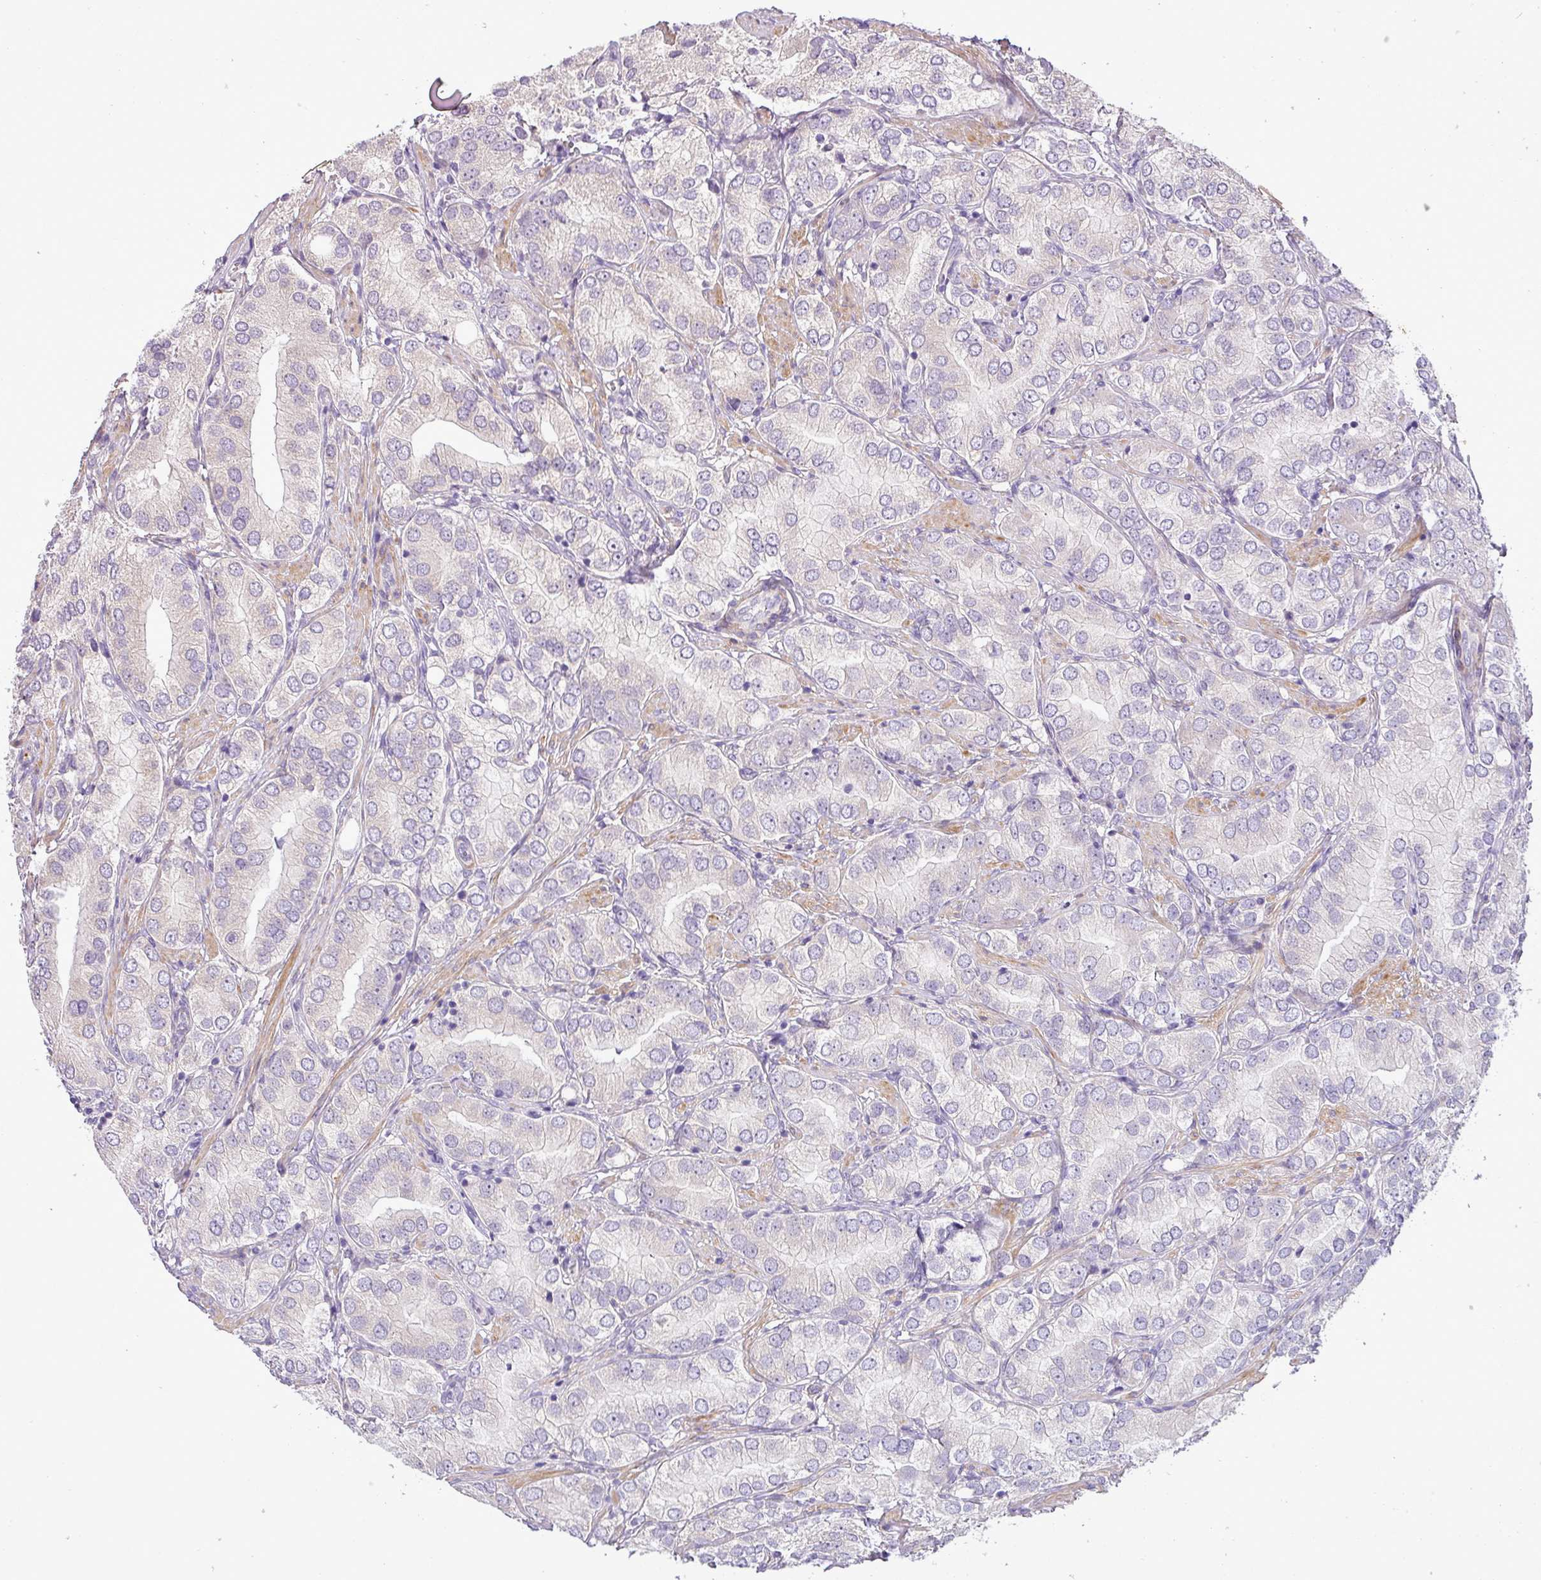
{"staining": {"intensity": "negative", "quantity": "none", "location": "none"}, "tissue": "prostate cancer", "cell_type": "Tumor cells", "image_type": "cancer", "snomed": [{"axis": "morphology", "description": "Adenocarcinoma, High grade"}, {"axis": "topography", "description": "Prostate"}], "caption": "The photomicrograph reveals no significant staining in tumor cells of prostate high-grade adenocarcinoma.", "gene": "MOCS3", "patient": {"sex": "male", "age": 82}}